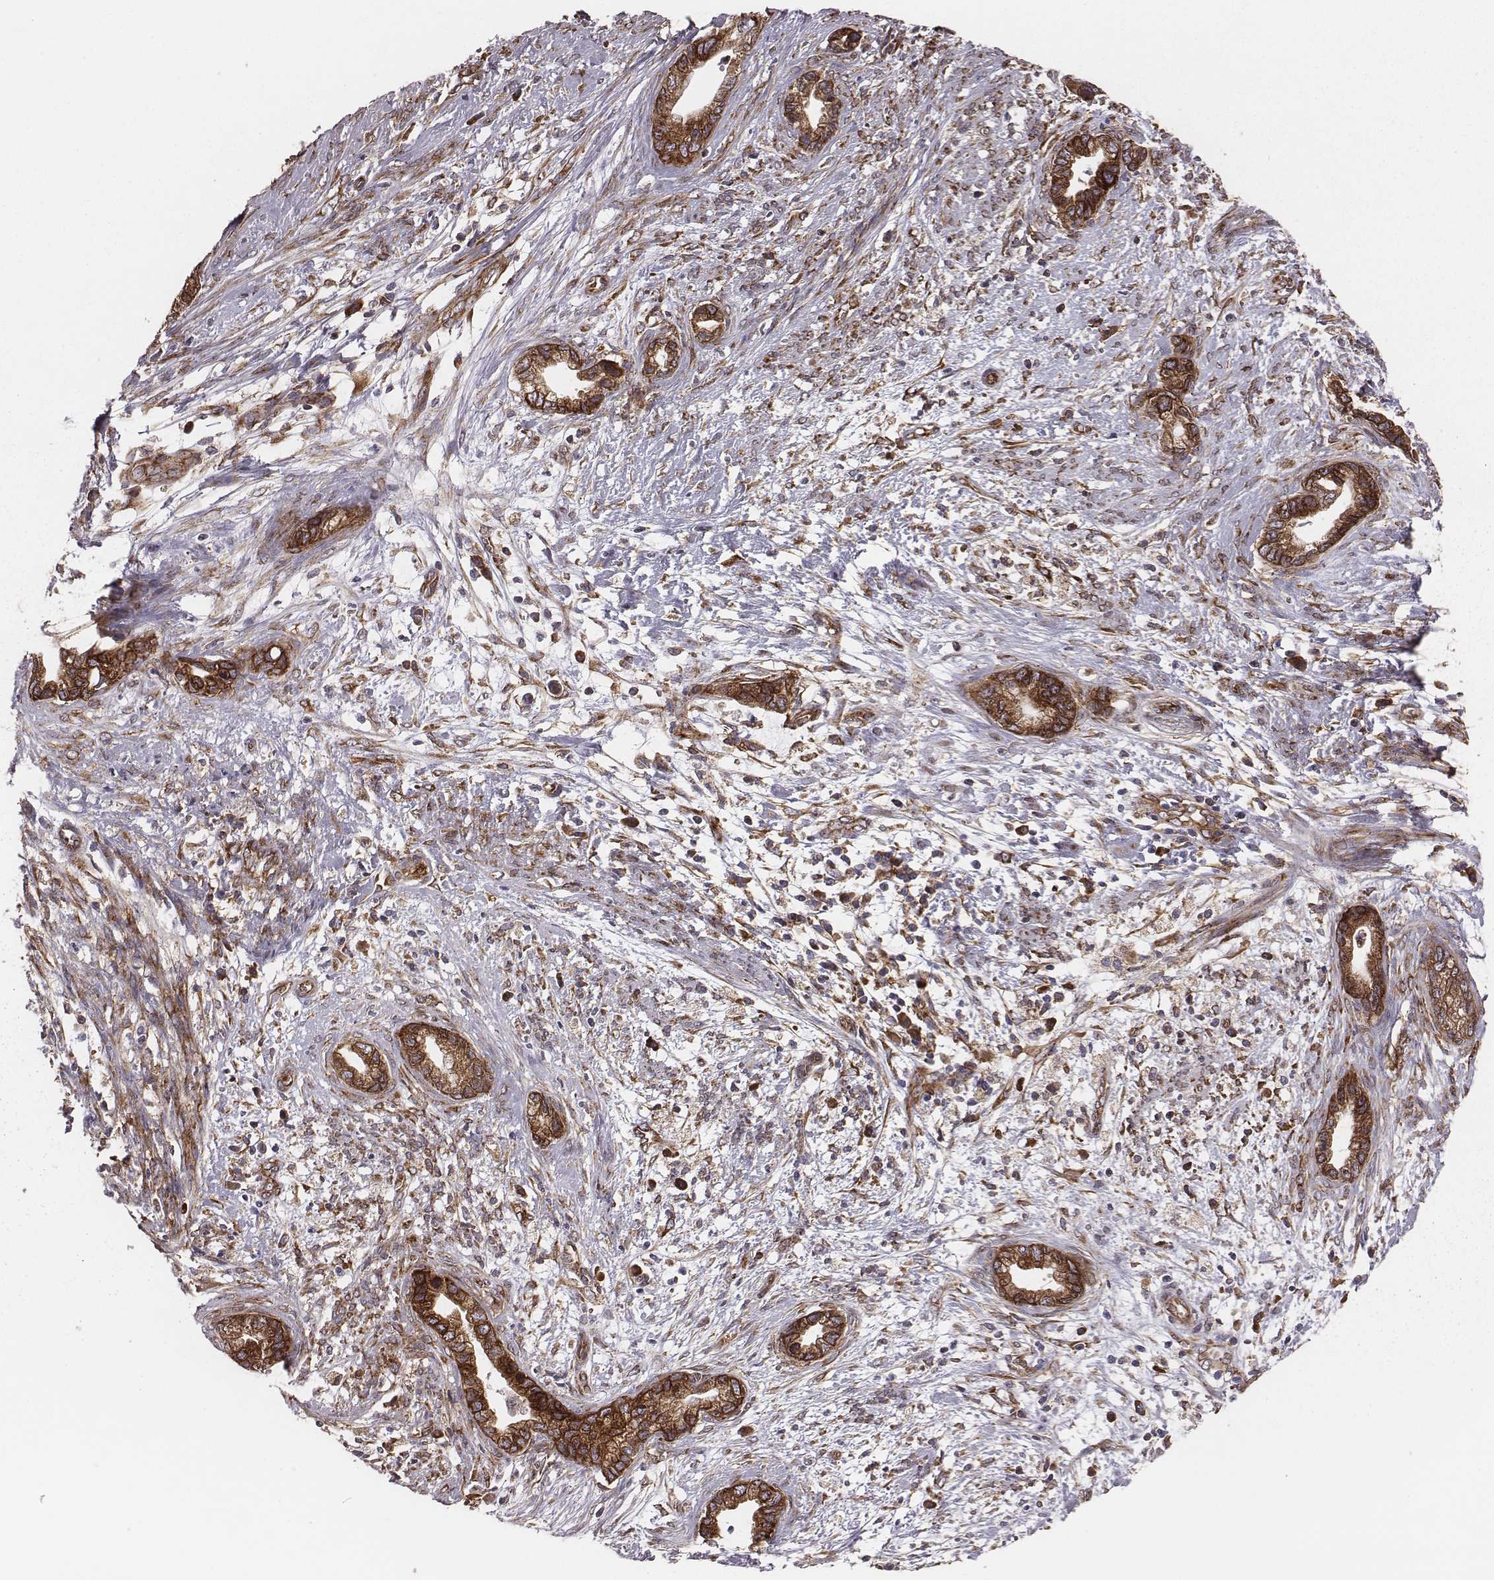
{"staining": {"intensity": "strong", "quantity": ">75%", "location": "cytoplasmic/membranous"}, "tissue": "cervical cancer", "cell_type": "Tumor cells", "image_type": "cancer", "snomed": [{"axis": "morphology", "description": "Adenocarcinoma, NOS"}, {"axis": "topography", "description": "Cervix"}], "caption": "This is an image of immunohistochemistry staining of cervical cancer, which shows strong positivity in the cytoplasmic/membranous of tumor cells.", "gene": "TXLNA", "patient": {"sex": "female", "age": 62}}